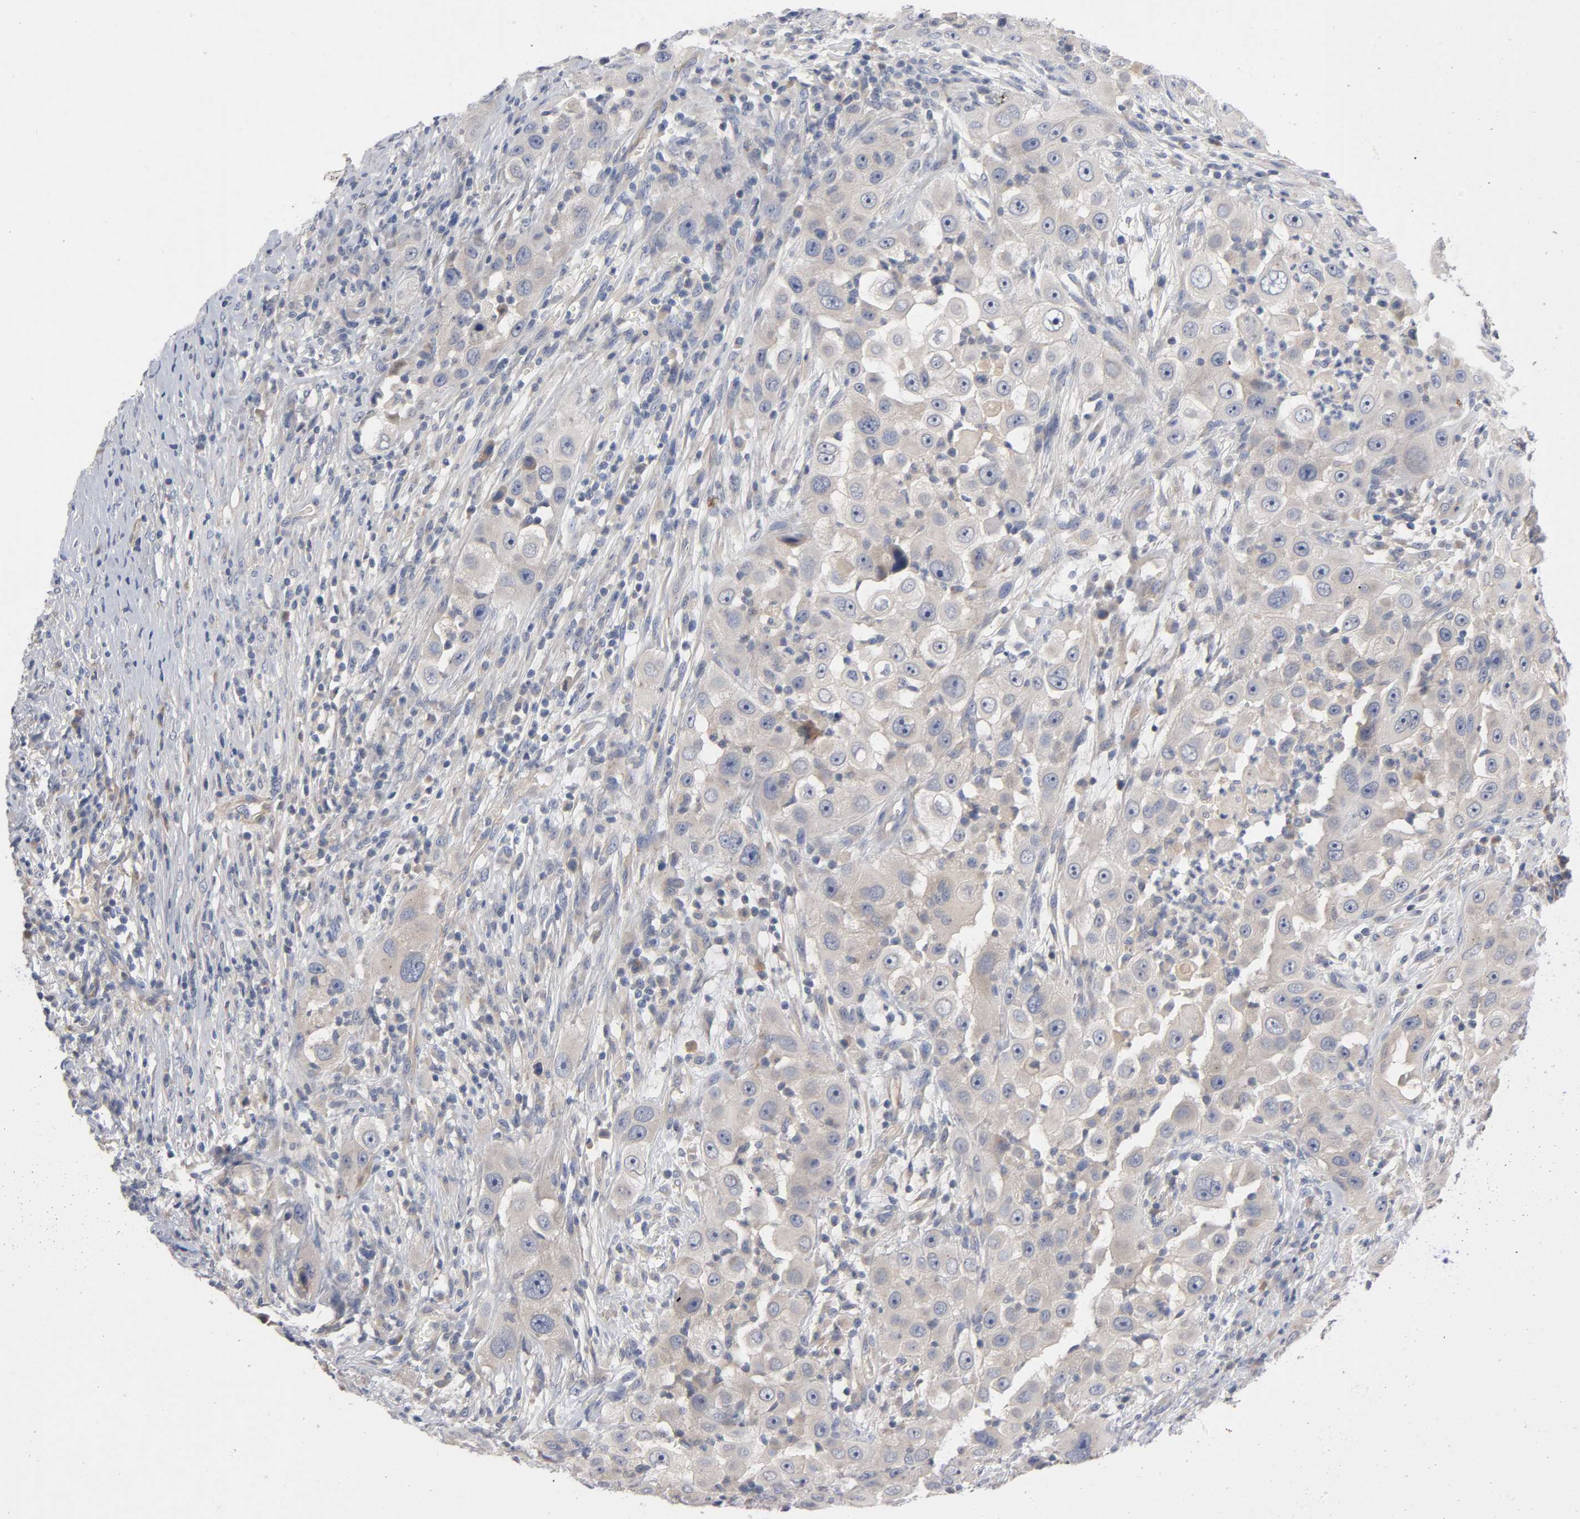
{"staining": {"intensity": "weak", "quantity": ">75%", "location": "cytoplasmic/membranous"}, "tissue": "head and neck cancer", "cell_type": "Tumor cells", "image_type": "cancer", "snomed": [{"axis": "morphology", "description": "Carcinoma, NOS"}, {"axis": "topography", "description": "Head-Neck"}], "caption": "IHC (DAB (3,3'-diaminobenzidine)) staining of human carcinoma (head and neck) reveals weak cytoplasmic/membranous protein expression in about >75% of tumor cells.", "gene": "CCDC134", "patient": {"sex": "male", "age": 87}}